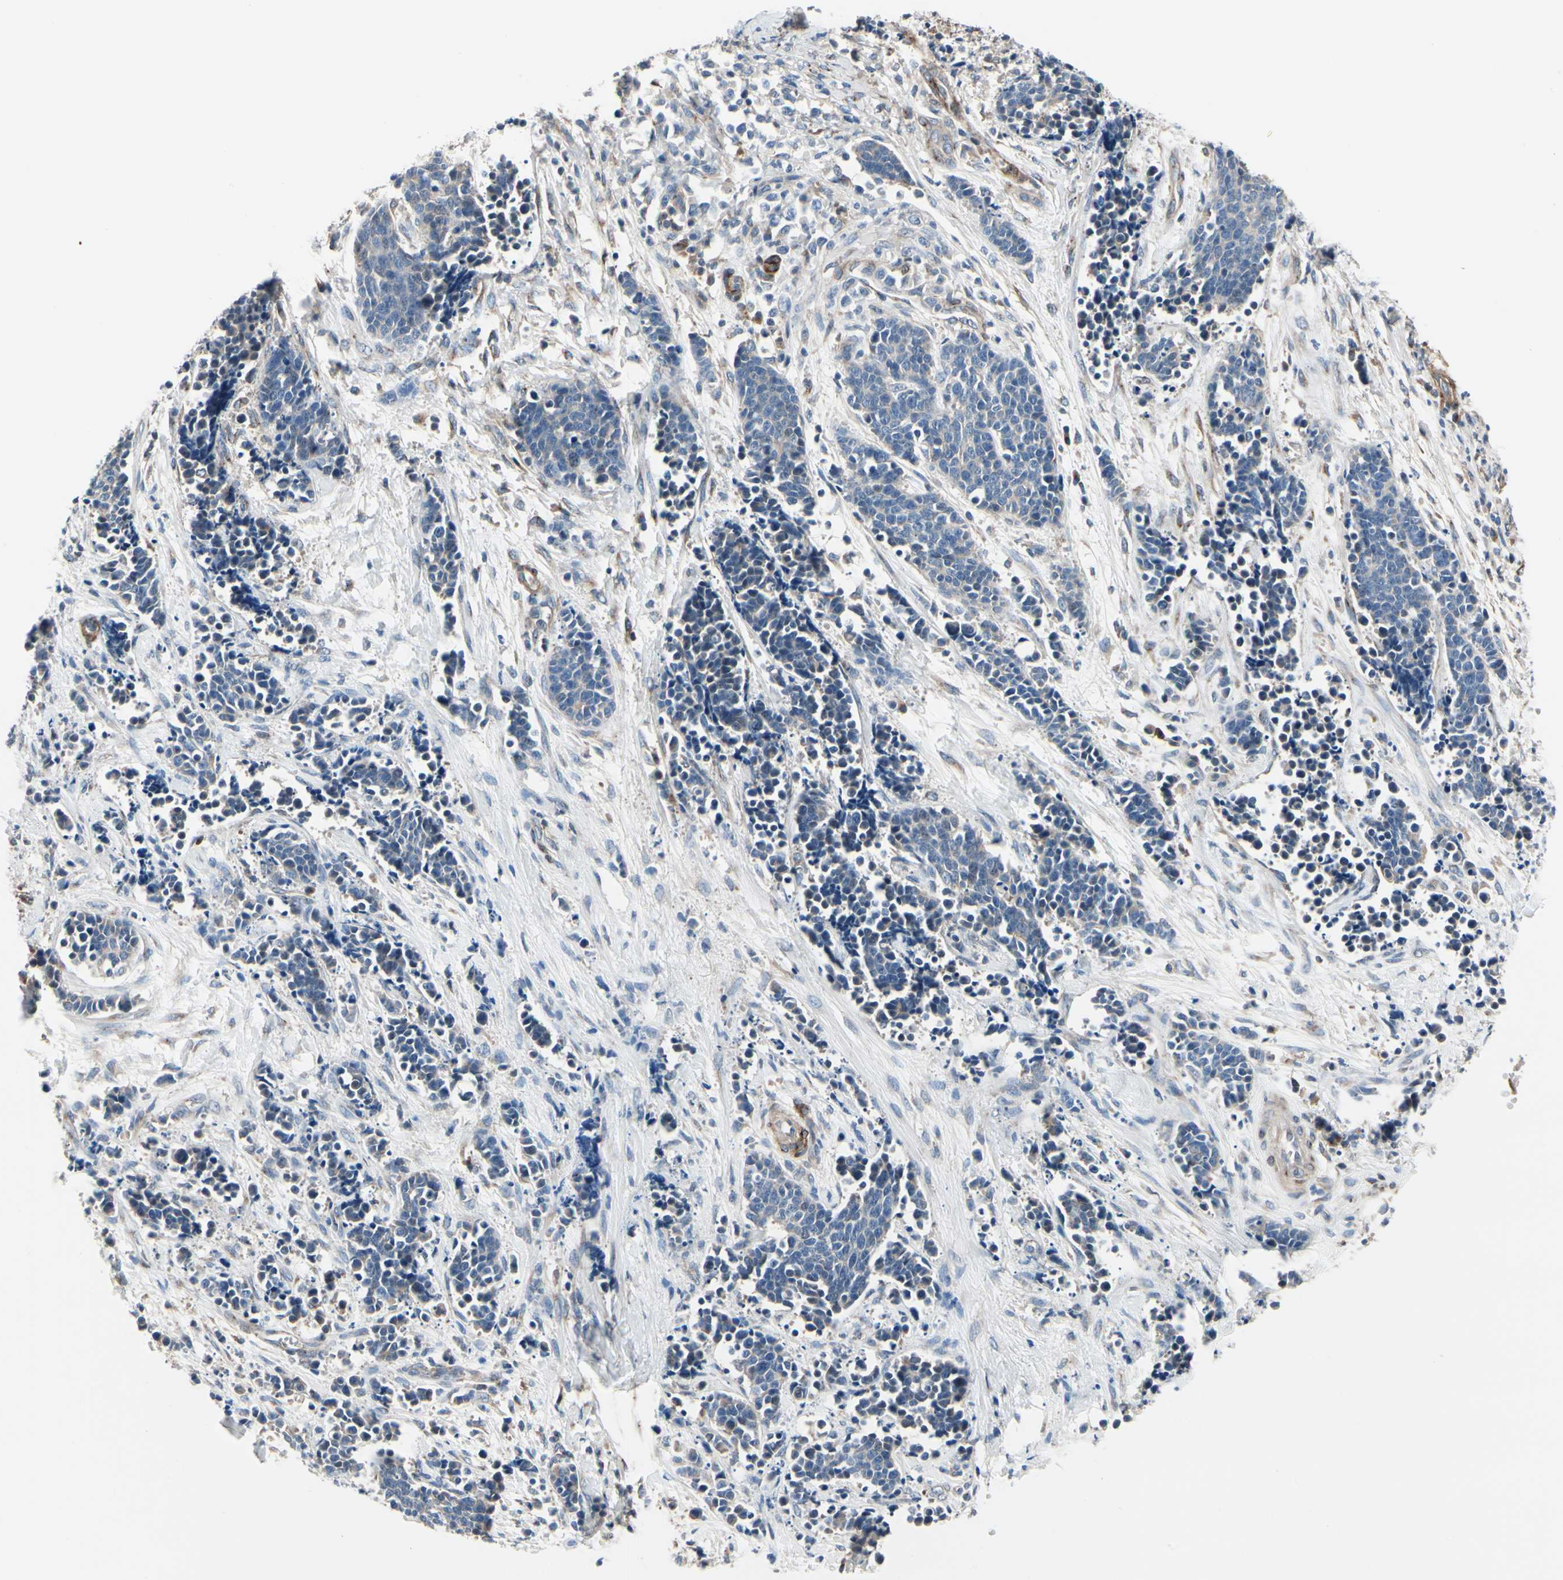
{"staining": {"intensity": "negative", "quantity": "none", "location": "none"}, "tissue": "cervical cancer", "cell_type": "Tumor cells", "image_type": "cancer", "snomed": [{"axis": "morphology", "description": "Squamous cell carcinoma, NOS"}, {"axis": "topography", "description": "Cervix"}], "caption": "Immunohistochemistry of human squamous cell carcinoma (cervical) shows no staining in tumor cells.", "gene": "PRKAR2B", "patient": {"sex": "female", "age": 35}}